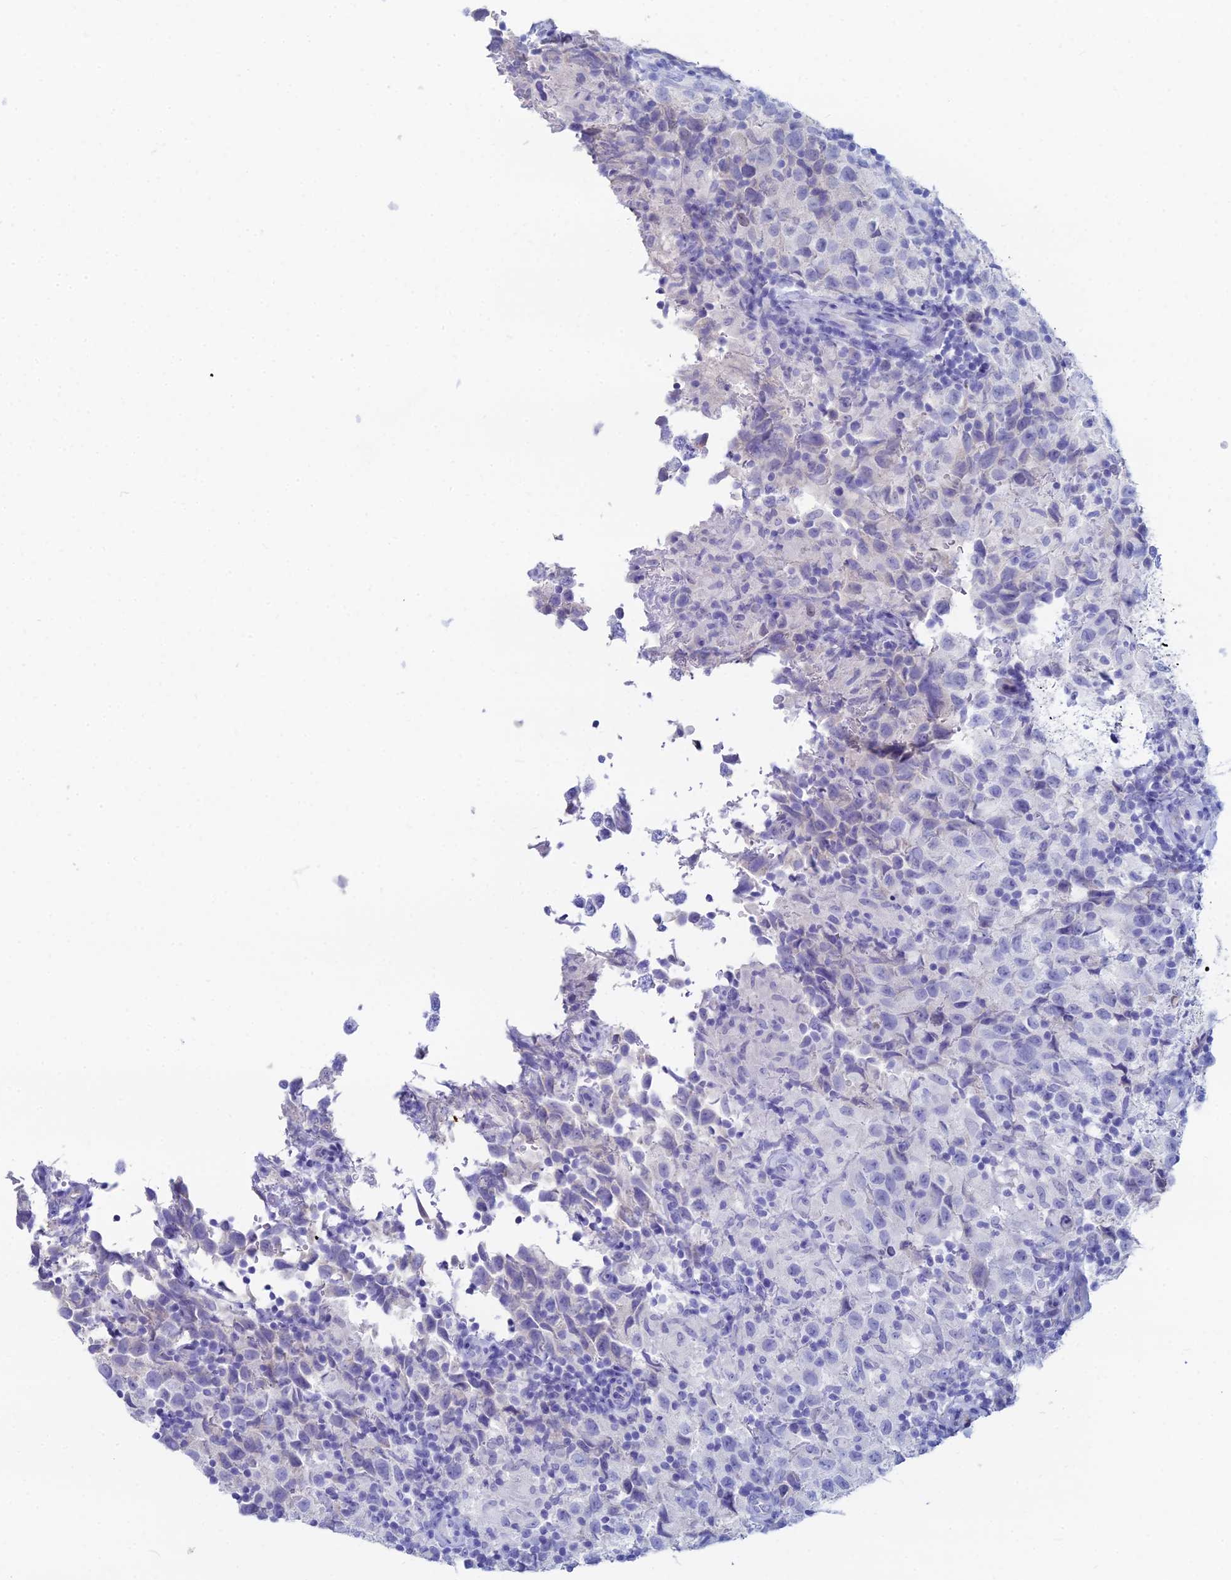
{"staining": {"intensity": "negative", "quantity": "none", "location": "none"}, "tissue": "testis cancer", "cell_type": "Tumor cells", "image_type": "cancer", "snomed": [{"axis": "morphology", "description": "Seminoma, NOS"}, {"axis": "morphology", "description": "Carcinoma, Embryonal, NOS"}, {"axis": "topography", "description": "Testis"}], "caption": "Immunohistochemistry of testis embryonal carcinoma displays no expression in tumor cells.", "gene": "HSPA1L", "patient": {"sex": "male", "age": 41}}